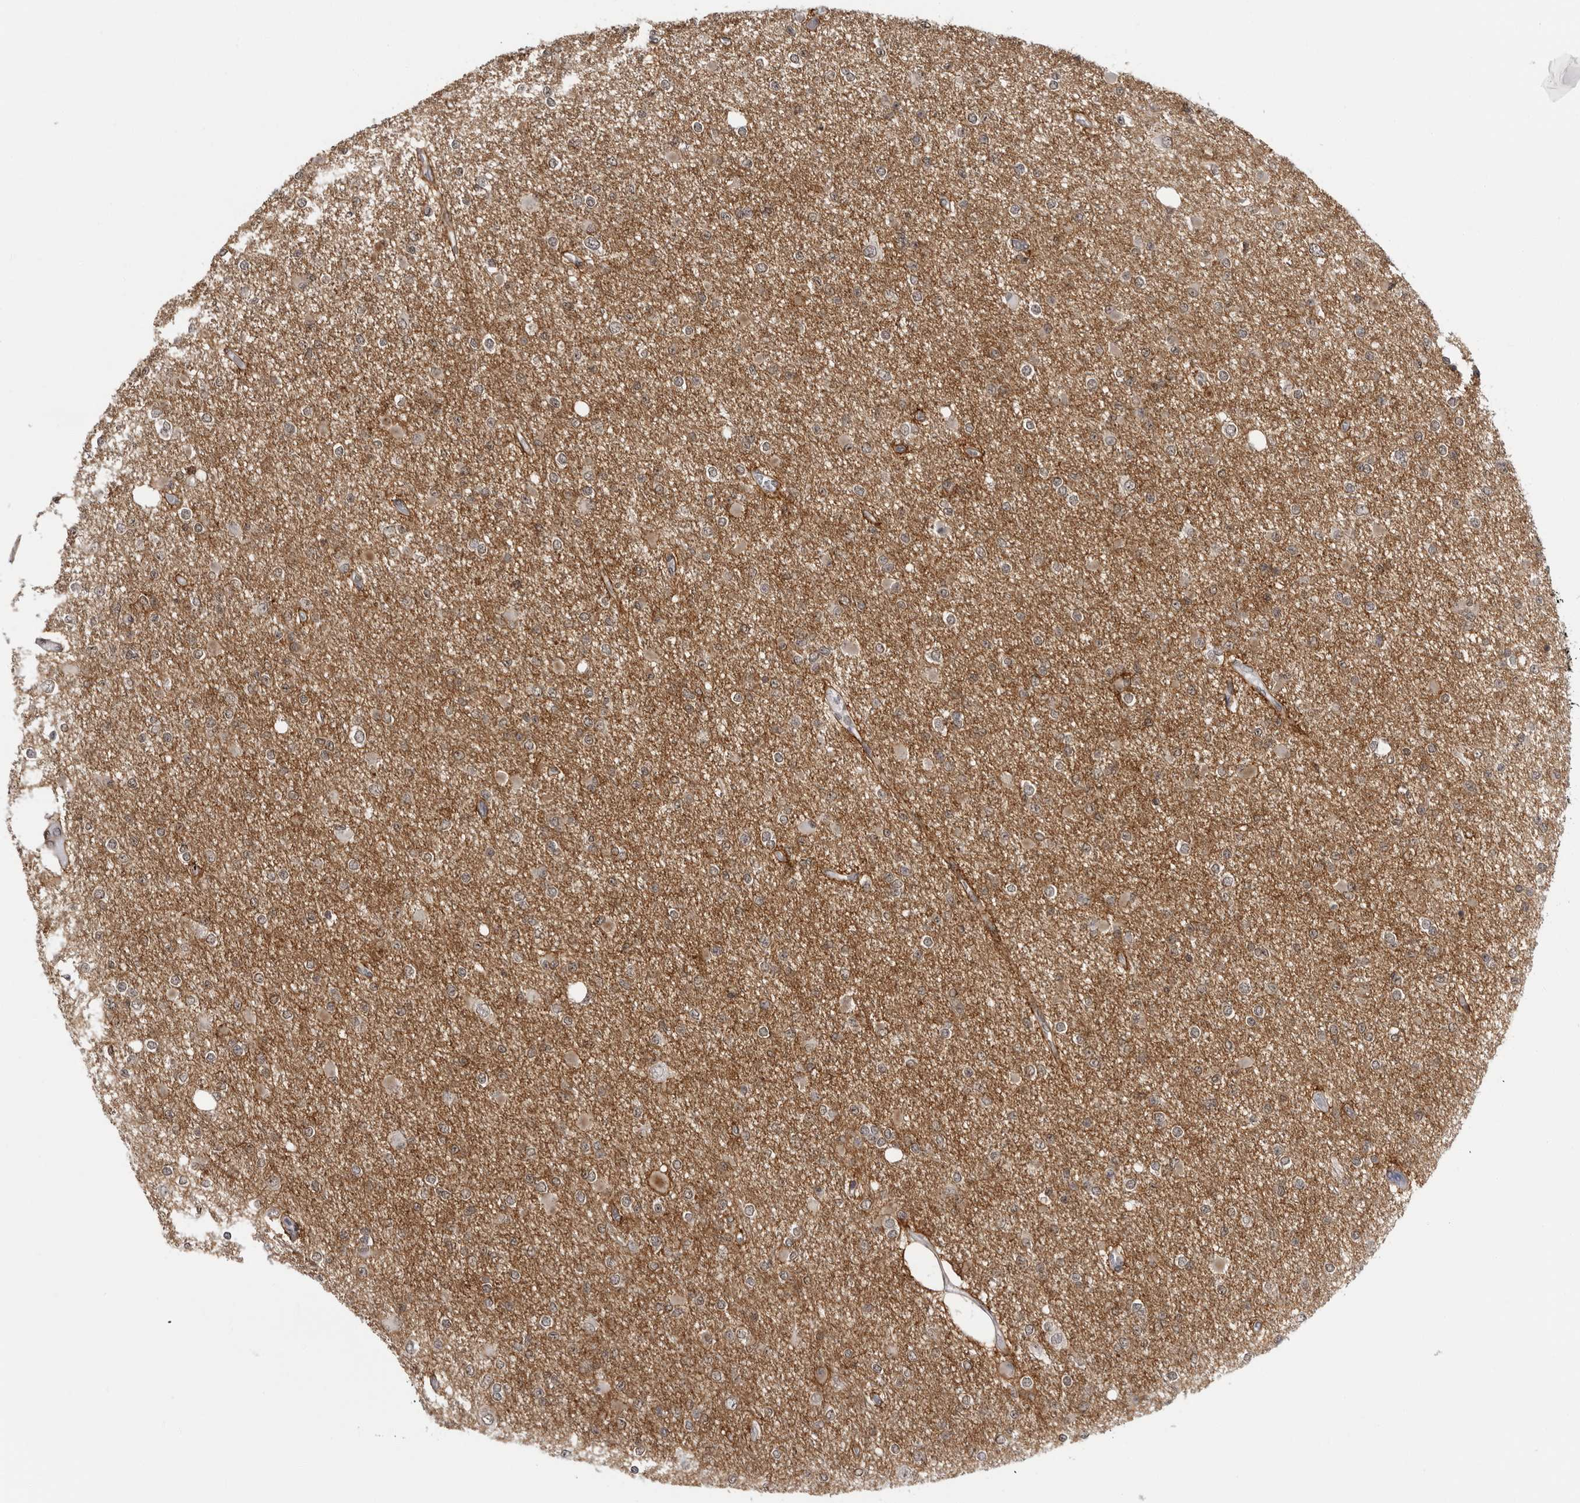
{"staining": {"intensity": "negative", "quantity": "none", "location": "none"}, "tissue": "glioma", "cell_type": "Tumor cells", "image_type": "cancer", "snomed": [{"axis": "morphology", "description": "Glioma, malignant, Low grade"}, {"axis": "topography", "description": "Brain"}], "caption": "The micrograph displays no staining of tumor cells in glioma.", "gene": "HEPACAM", "patient": {"sex": "female", "age": 22}}